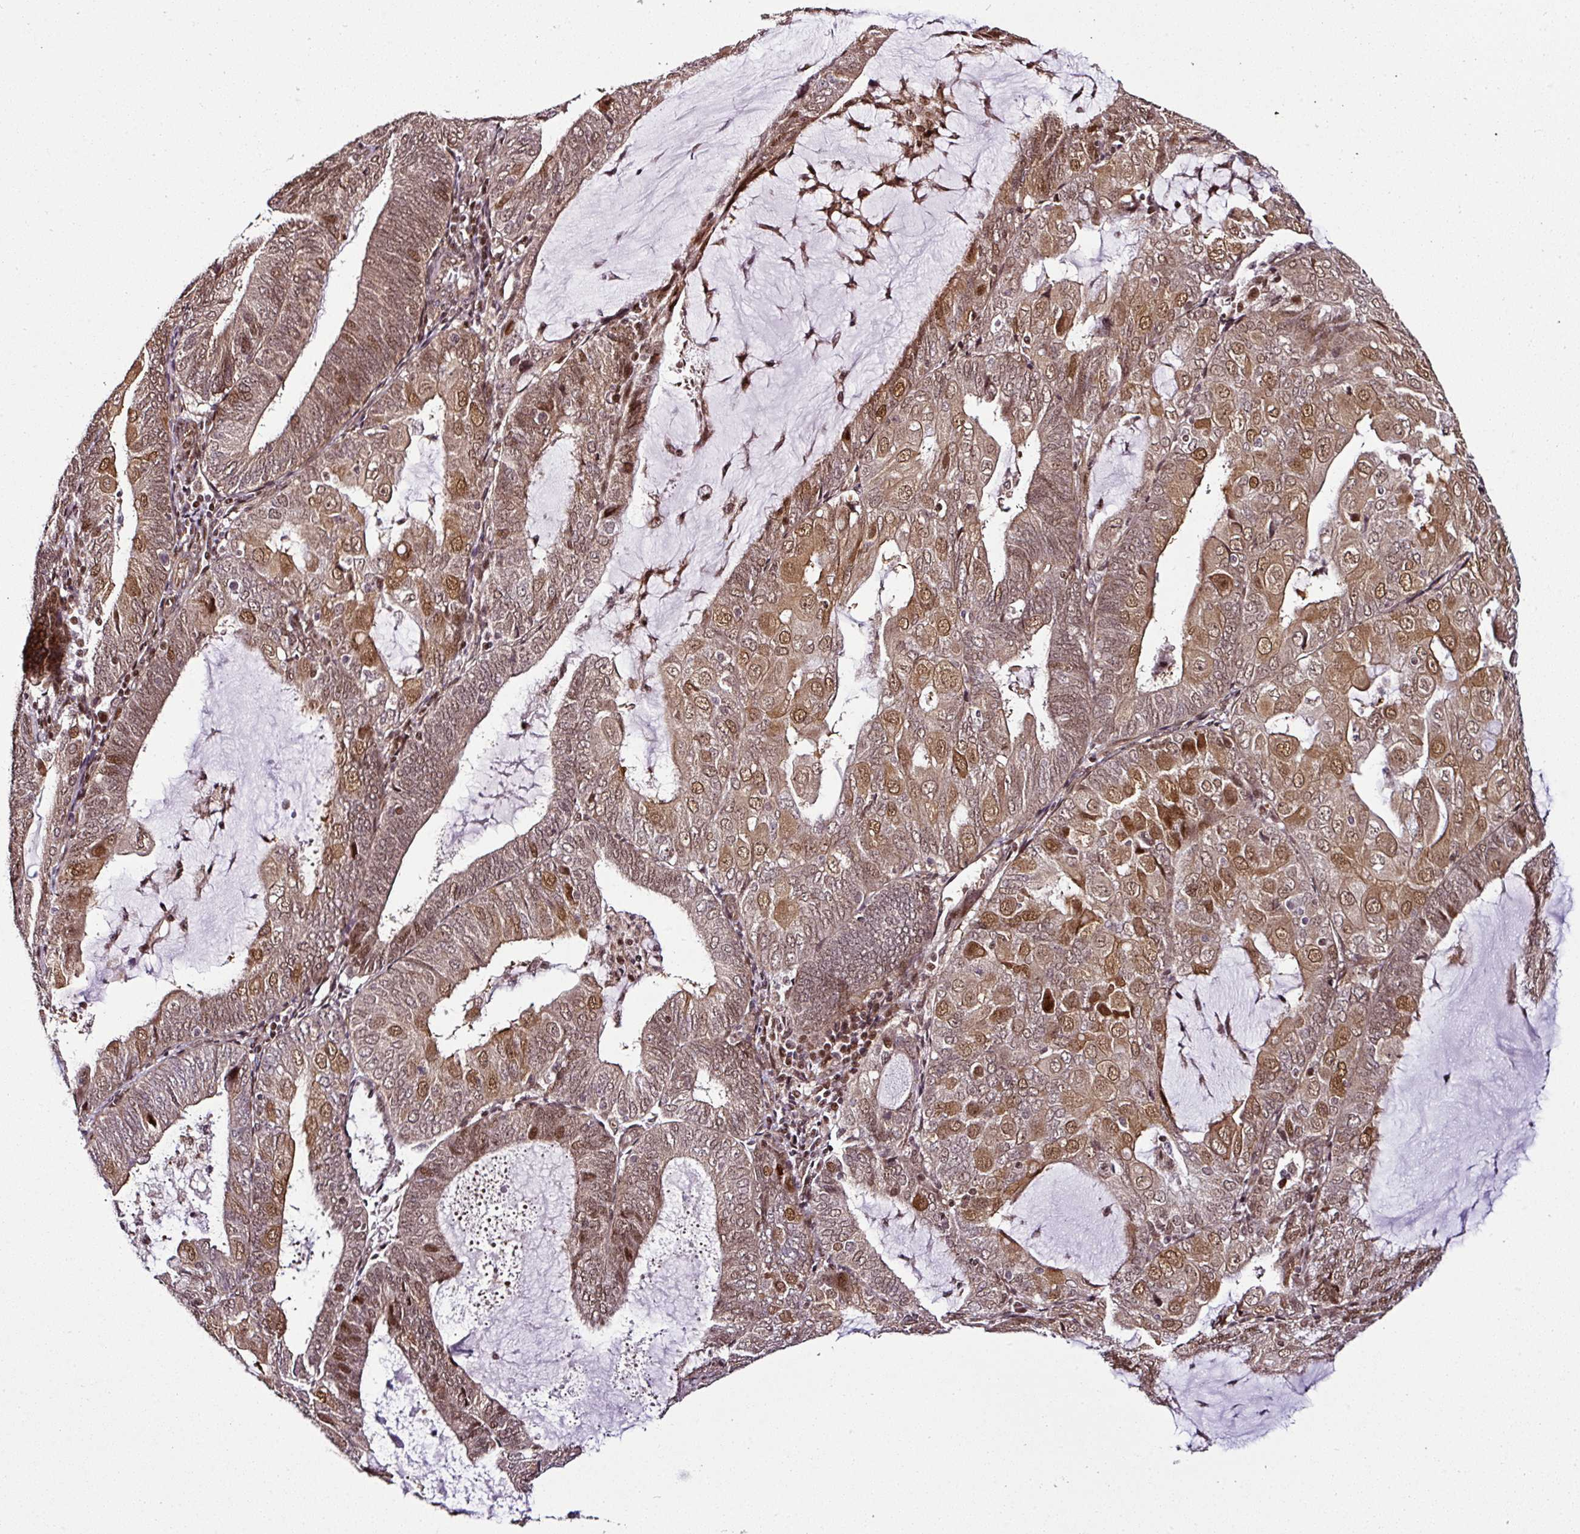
{"staining": {"intensity": "moderate", "quantity": "25%-75%", "location": "cytoplasmic/membranous,nuclear"}, "tissue": "endometrial cancer", "cell_type": "Tumor cells", "image_type": "cancer", "snomed": [{"axis": "morphology", "description": "Adenocarcinoma, NOS"}, {"axis": "topography", "description": "Endometrium"}], "caption": "Tumor cells demonstrate medium levels of moderate cytoplasmic/membranous and nuclear staining in about 25%-75% of cells in endometrial cancer (adenocarcinoma). (Brightfield microscopy of DAB IHC at high magnification).", "gene": "COPRS", "patient": {"sex": "female", "age": 81}}